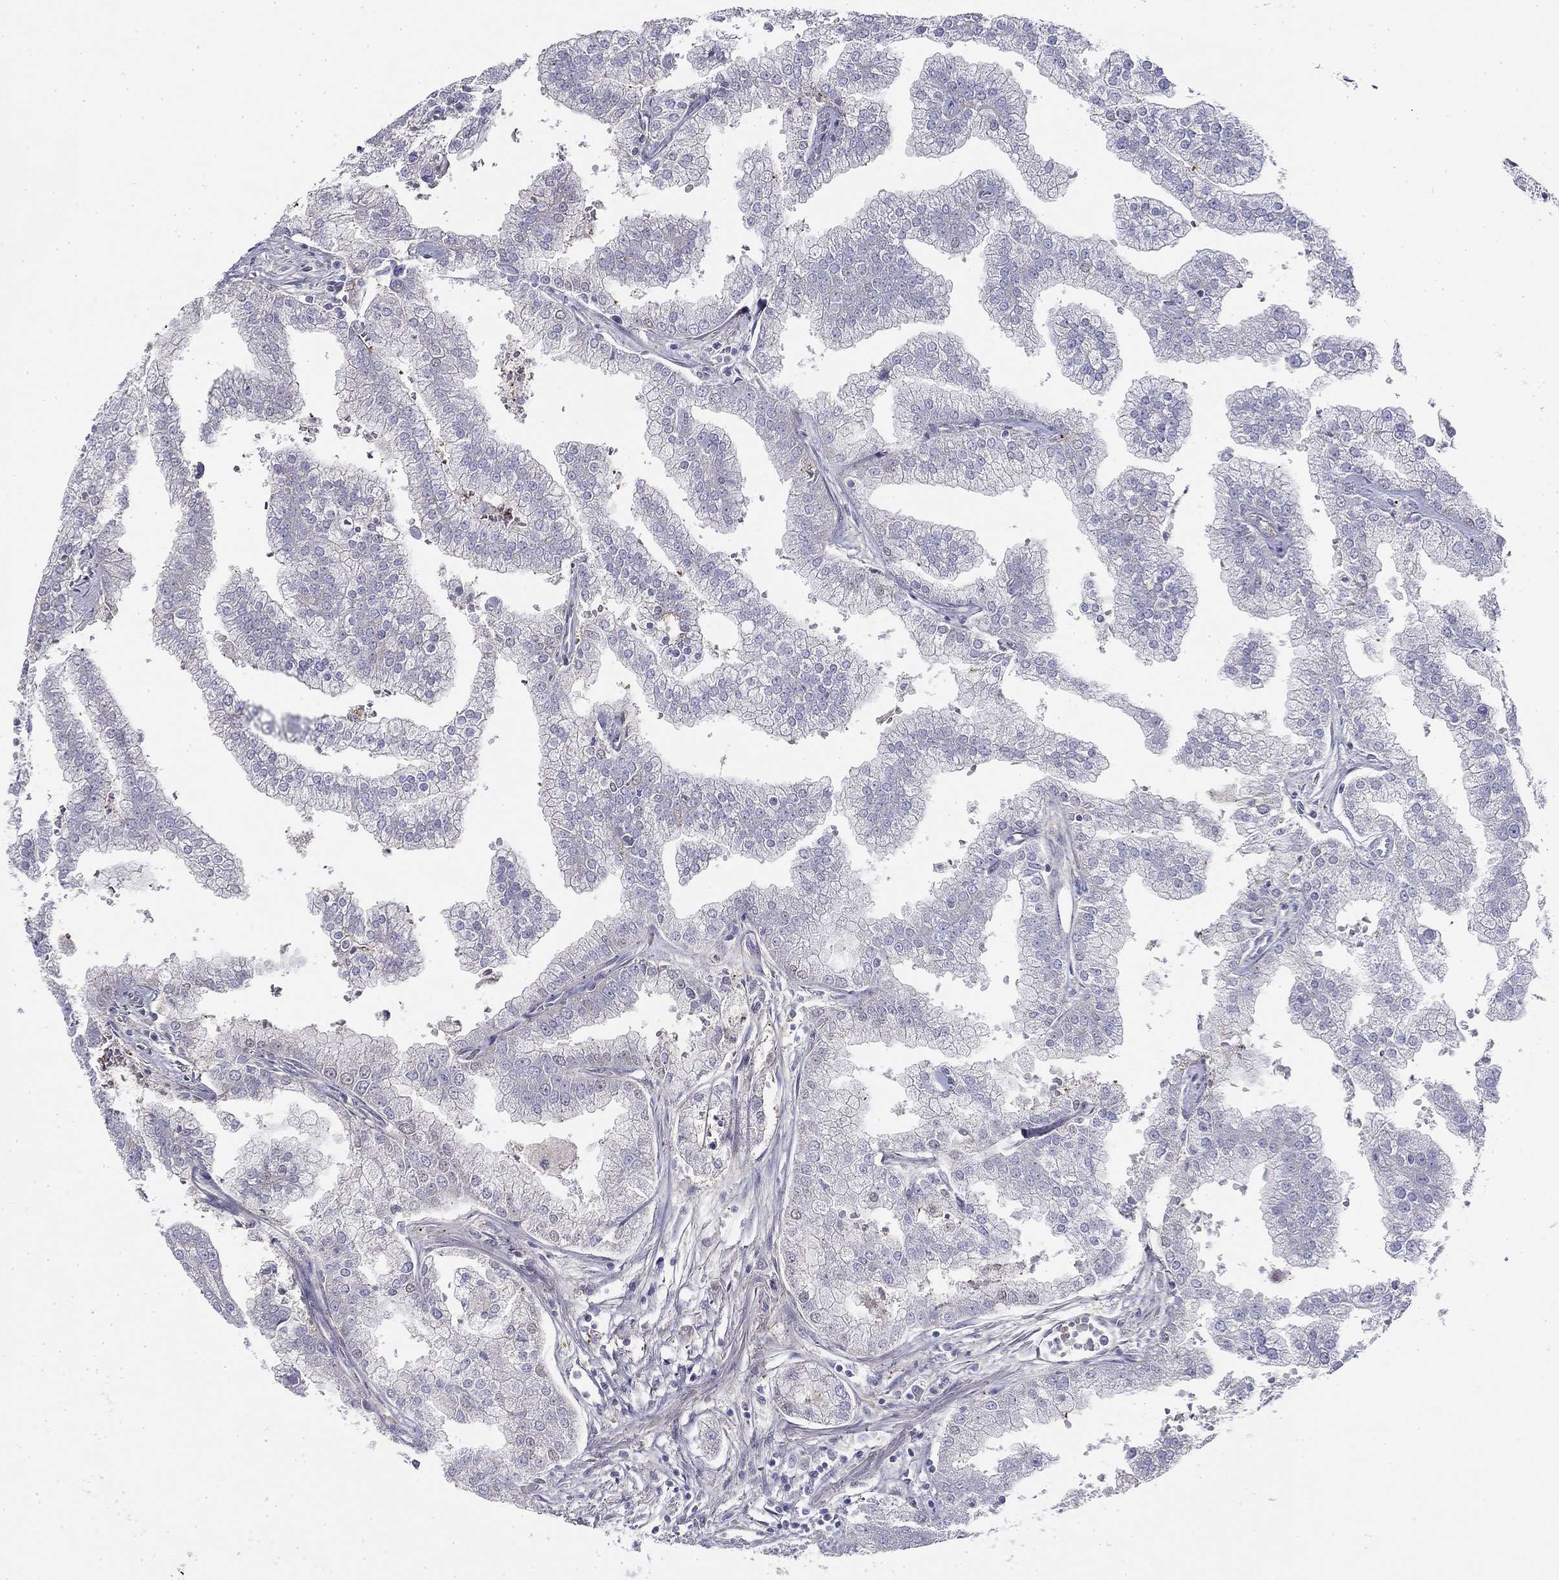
{"staining": {"intensity": "negative", "quantity": "none", "location": "none"}, "tissue": "prostate cancer", "cell_type": "Tumor cells", "image_type": "cancer", "snomed": [{"axis": "morphology", "description": "Adenocarcinoma, NOS"}, {"axis": "topography", "description": "Prostate"}], "caption": "Prostate adenocarcinoma was stained to show a protein in brown. There is no significant expression in tumor cells. The staining is performed using DAB brown chromogen with nuclei counter-stained in using hematoxylin.", "gene": "CPLX4", "patient": {"sex": "male", "age": 70}}